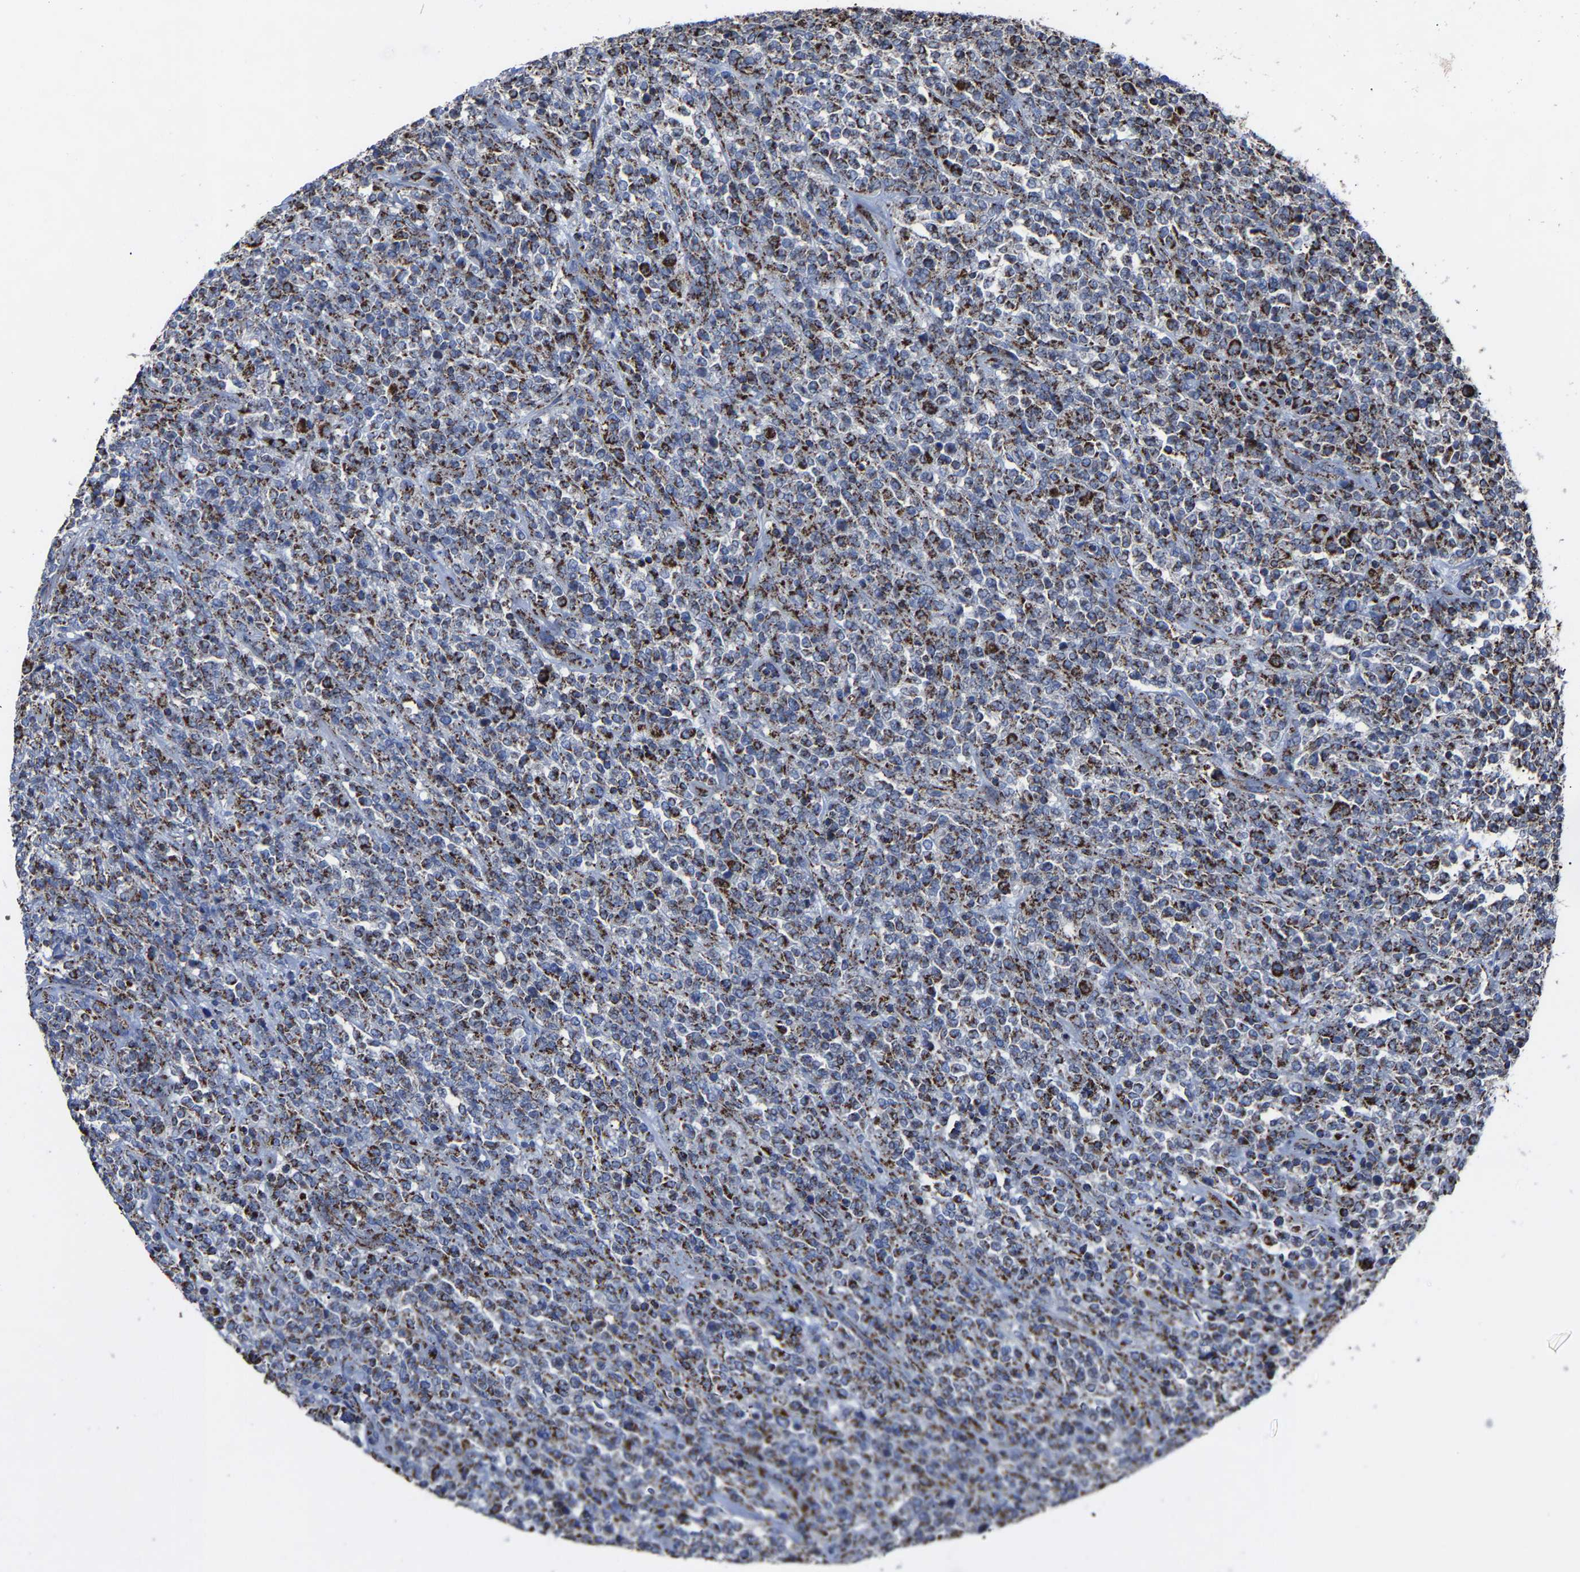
{"staining": {"intensity": "strong", "quantity": ">75%", "location": "cytoplasmic/membranous"}, "tissue": "lymphoma", "cell_type": "Tumor cells", "image_type": "cancer", "snomed": [{"axis": "morphology", "description": "Malignant lymphoma, non-Hodgkin's type, High grade"}, {"axis": "topography", "description": "Soft tissue"}], "caption": "High-grade malignant lymphoma, non-Hodgkin's type was stained to show a protein in brown. There is high levels of strong cytoplasmic/membranous positivity in approximately >75% of tumor cells.", "gene": "NDUFV3", "patient": {"sex": "male", "age": 18}}